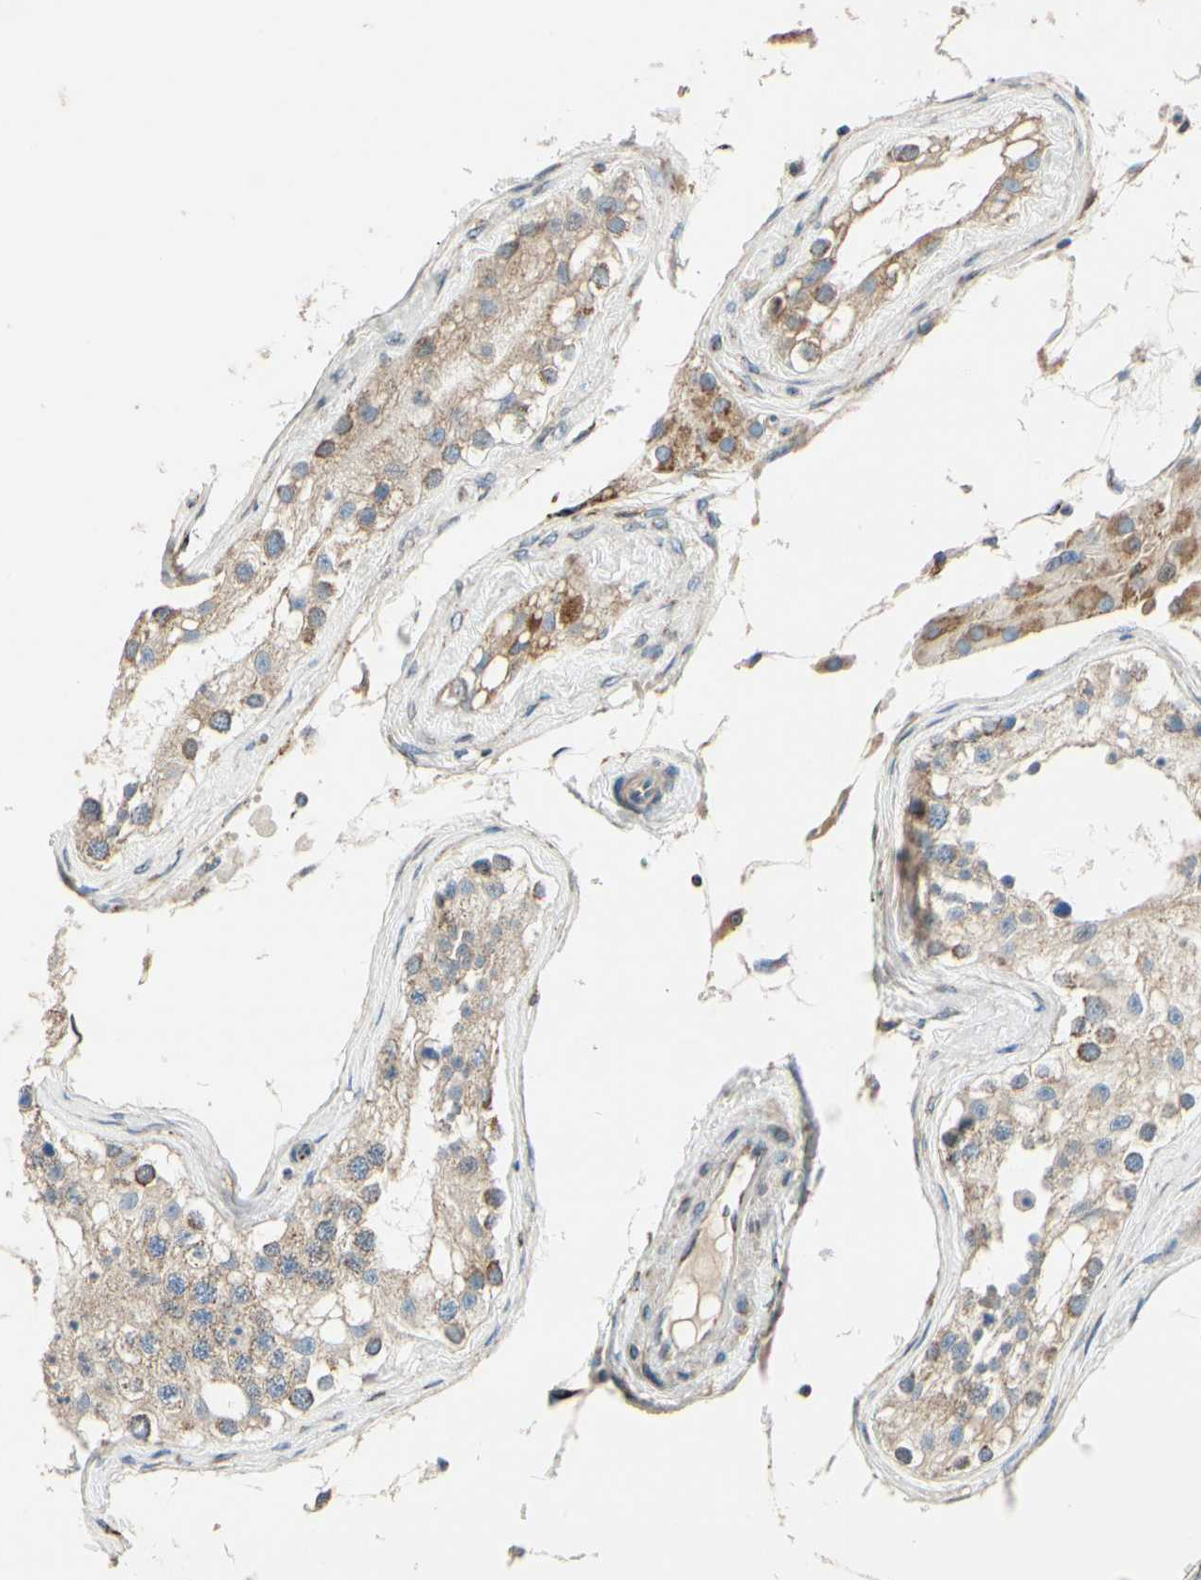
{"staining": {"intensity": "weak", "quantity": ">75%", "location": "cytoplasmic/membranous"}, "tissue": "testis", "cell_type": "Cells in seminiferous ducts", "image_type": "normal", "snomed": [{"axis": "morphology", "description": "Normal tissue, NOS"}, {"axis": "topography", "description": "Testis"}], "caption": "Testis stained with IHC displays weak cytoplasmic/membranous expression in approximately >75% of cells in seminiferous ducts.", "gene": "MRPL9", "patient": {"sex": "male", "age": 68}}